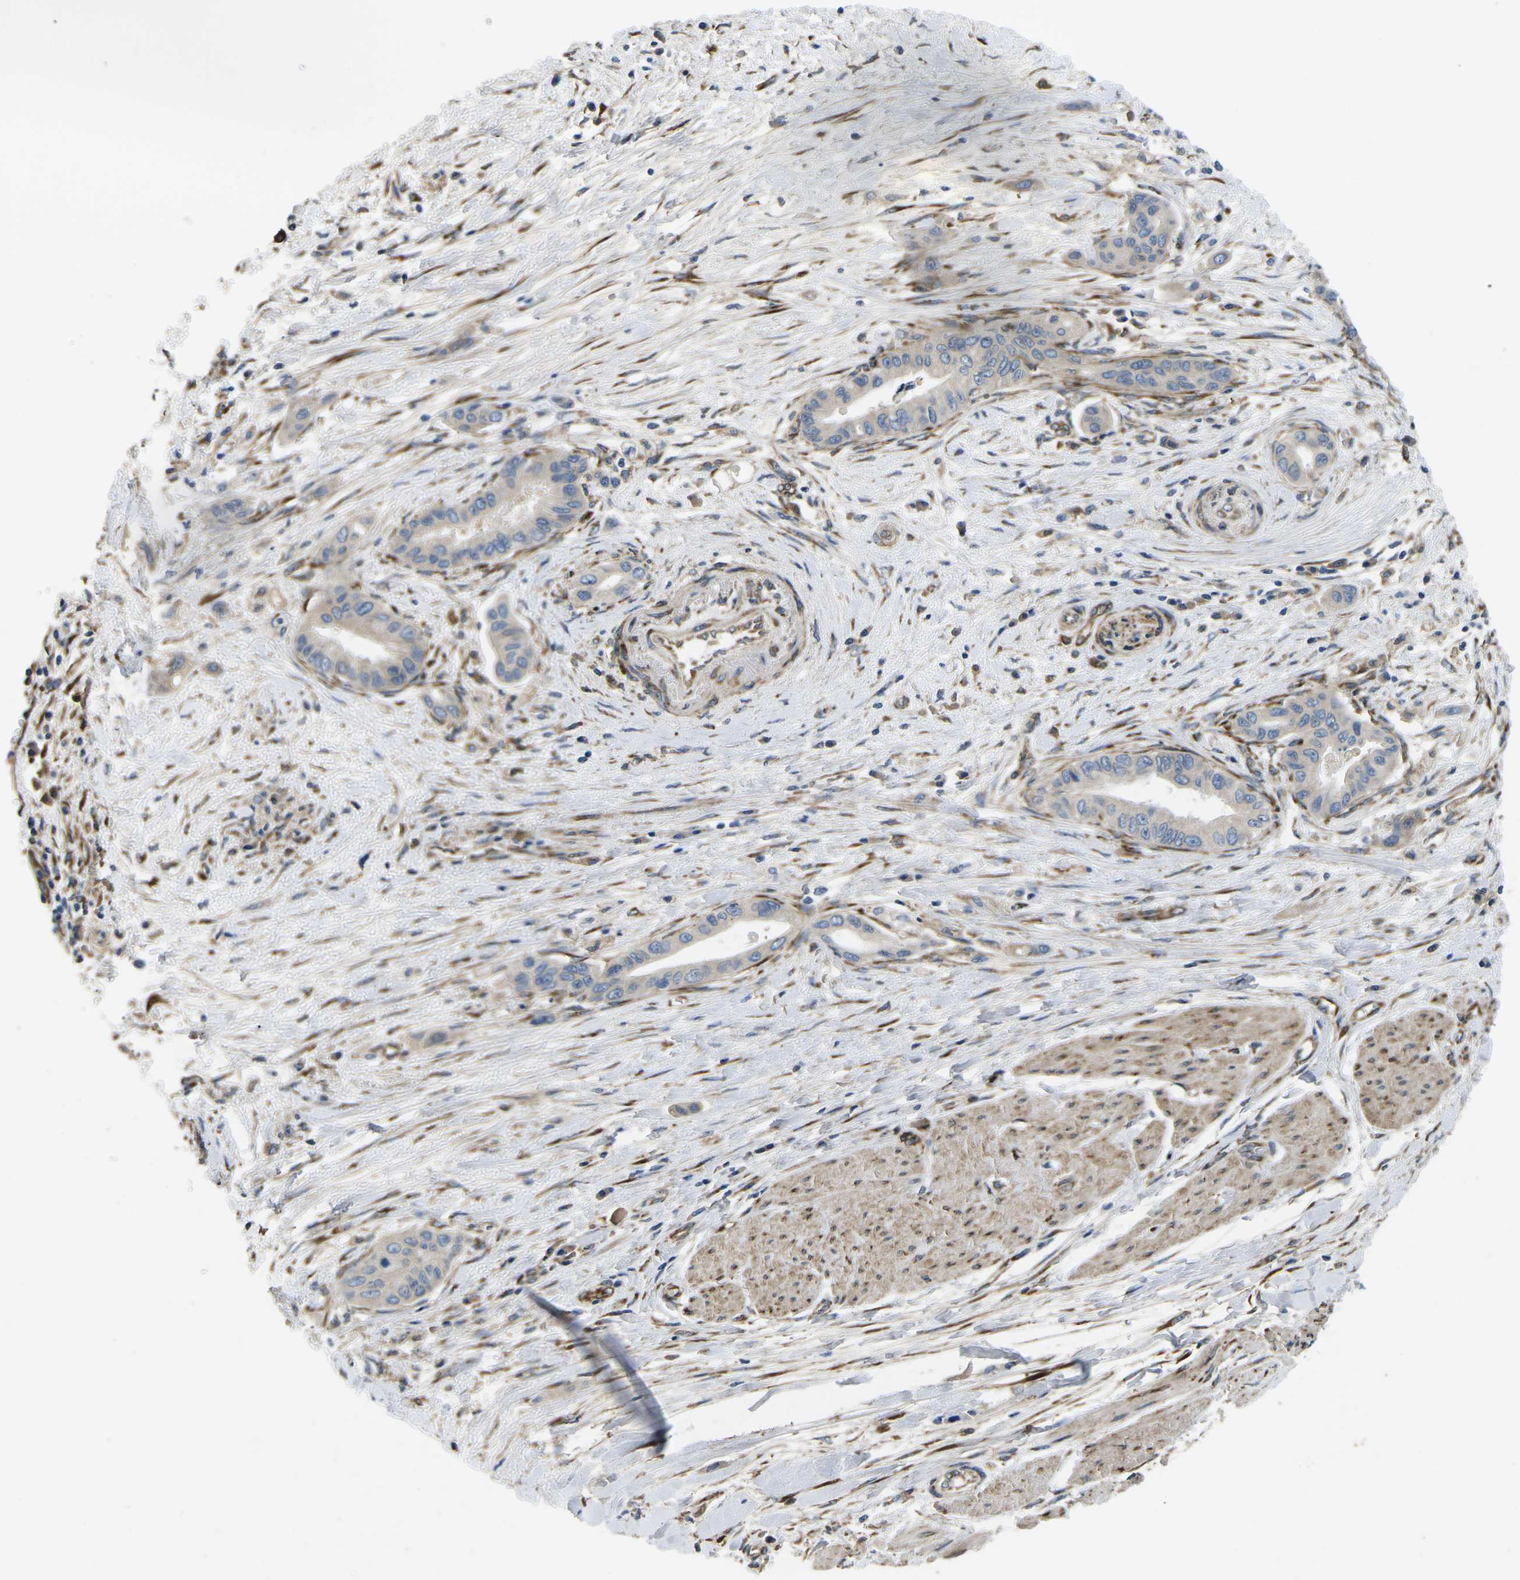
{"staining": {"intensity": "negative", "quantity": "none", "location": "none"}, "tissue": "pancreatic cancer", "cell_type": "Tumor cells", "image_type": "cancer", "snomed": [{"axis": "morphology", "description": "Adenocarcinoma, NOS"}, {"axis": "topography", "description": "Pancreas"}], "caption": "Immunohistochemistry micrograph of neoplastic tissue: pancreatic cancer stained with DAB demonstrates no significant protein staining in tumor cells. (DAB immunohistochemistry with hematoxylin counter stain).", "gene": "PDZD8", "patient": {"sex": "female", "age": 73}}